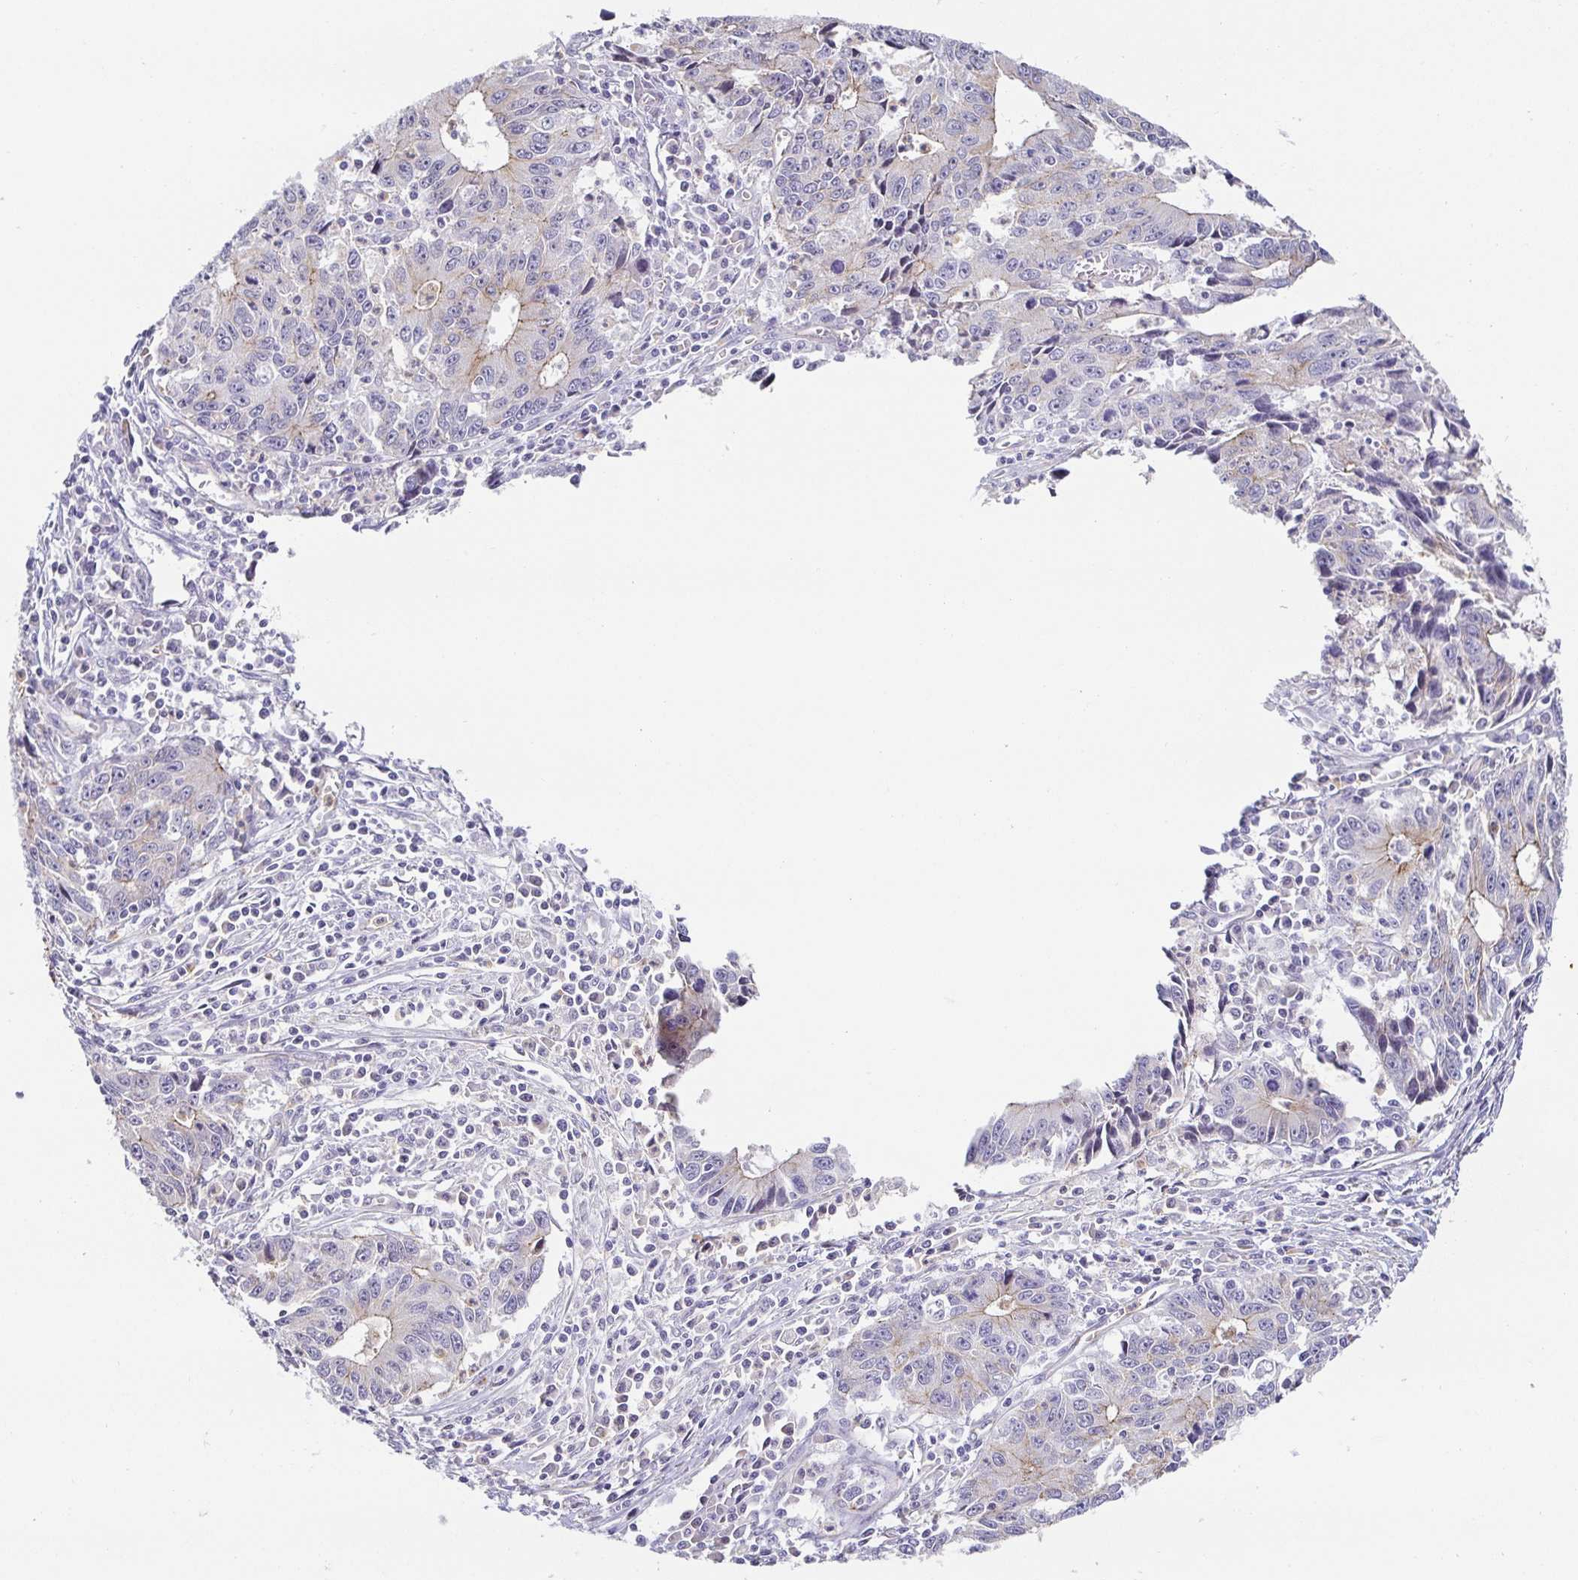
{"staining": {"intensity": "weak", "quantity": "<25%", "location": "cytoplasmic/membranous"}, "tissue": "liver cancer", "cell_type": "Tumor cells", "image_type": "cancer", "snomed": [{"axis": "morphology", "description": "Cholangiocarcinoma"}, {"axis": "topography", "description": "Liver"}], "caption": "Immunohistochemistry (IHC) histopathology image of liver cancer (cholangiocarcinoma) stained for a protein (brown), which exhibits no expression in tumor cells.", "gene": "PIWIL3", "patient": {"sex": "male", "age": 65}}